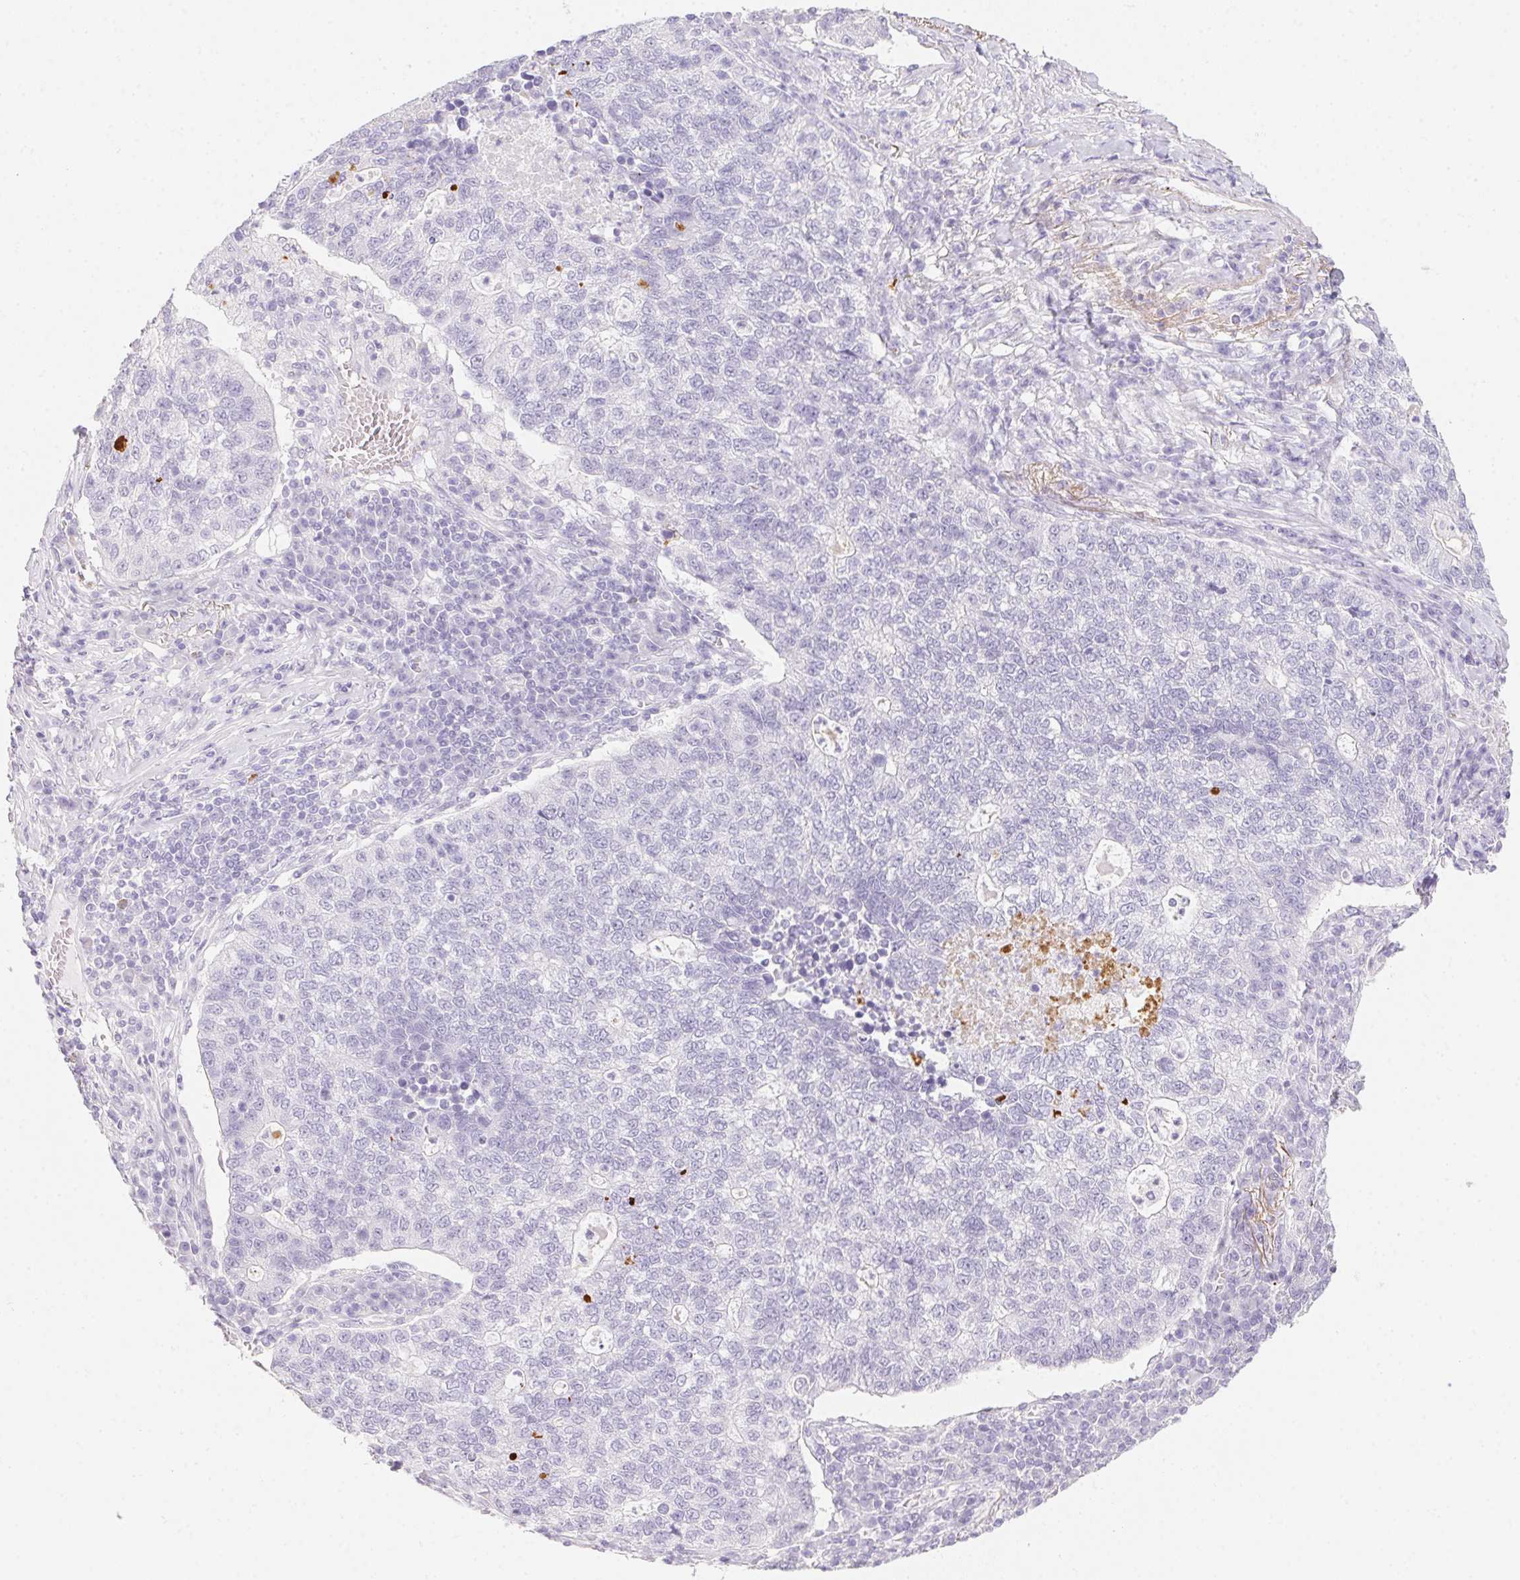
{"staining": {"intensity": "negative", "quantity": "none", "location": "none"}, "tissue": "lung cancer", "cell_type": "Tumor cells", "image_type": "cancer", "snomed": [{"axis": "morphology", "description": "Adenocarcinoma, NOS"}, {"axis": "topography", "description": "Lung"}], "caption": "IHC of human adenocarcinoma (lung) reveals no expression in tumor cells.", "gene": "MYL4", "patient": {"sex": "male", "age": 57}}